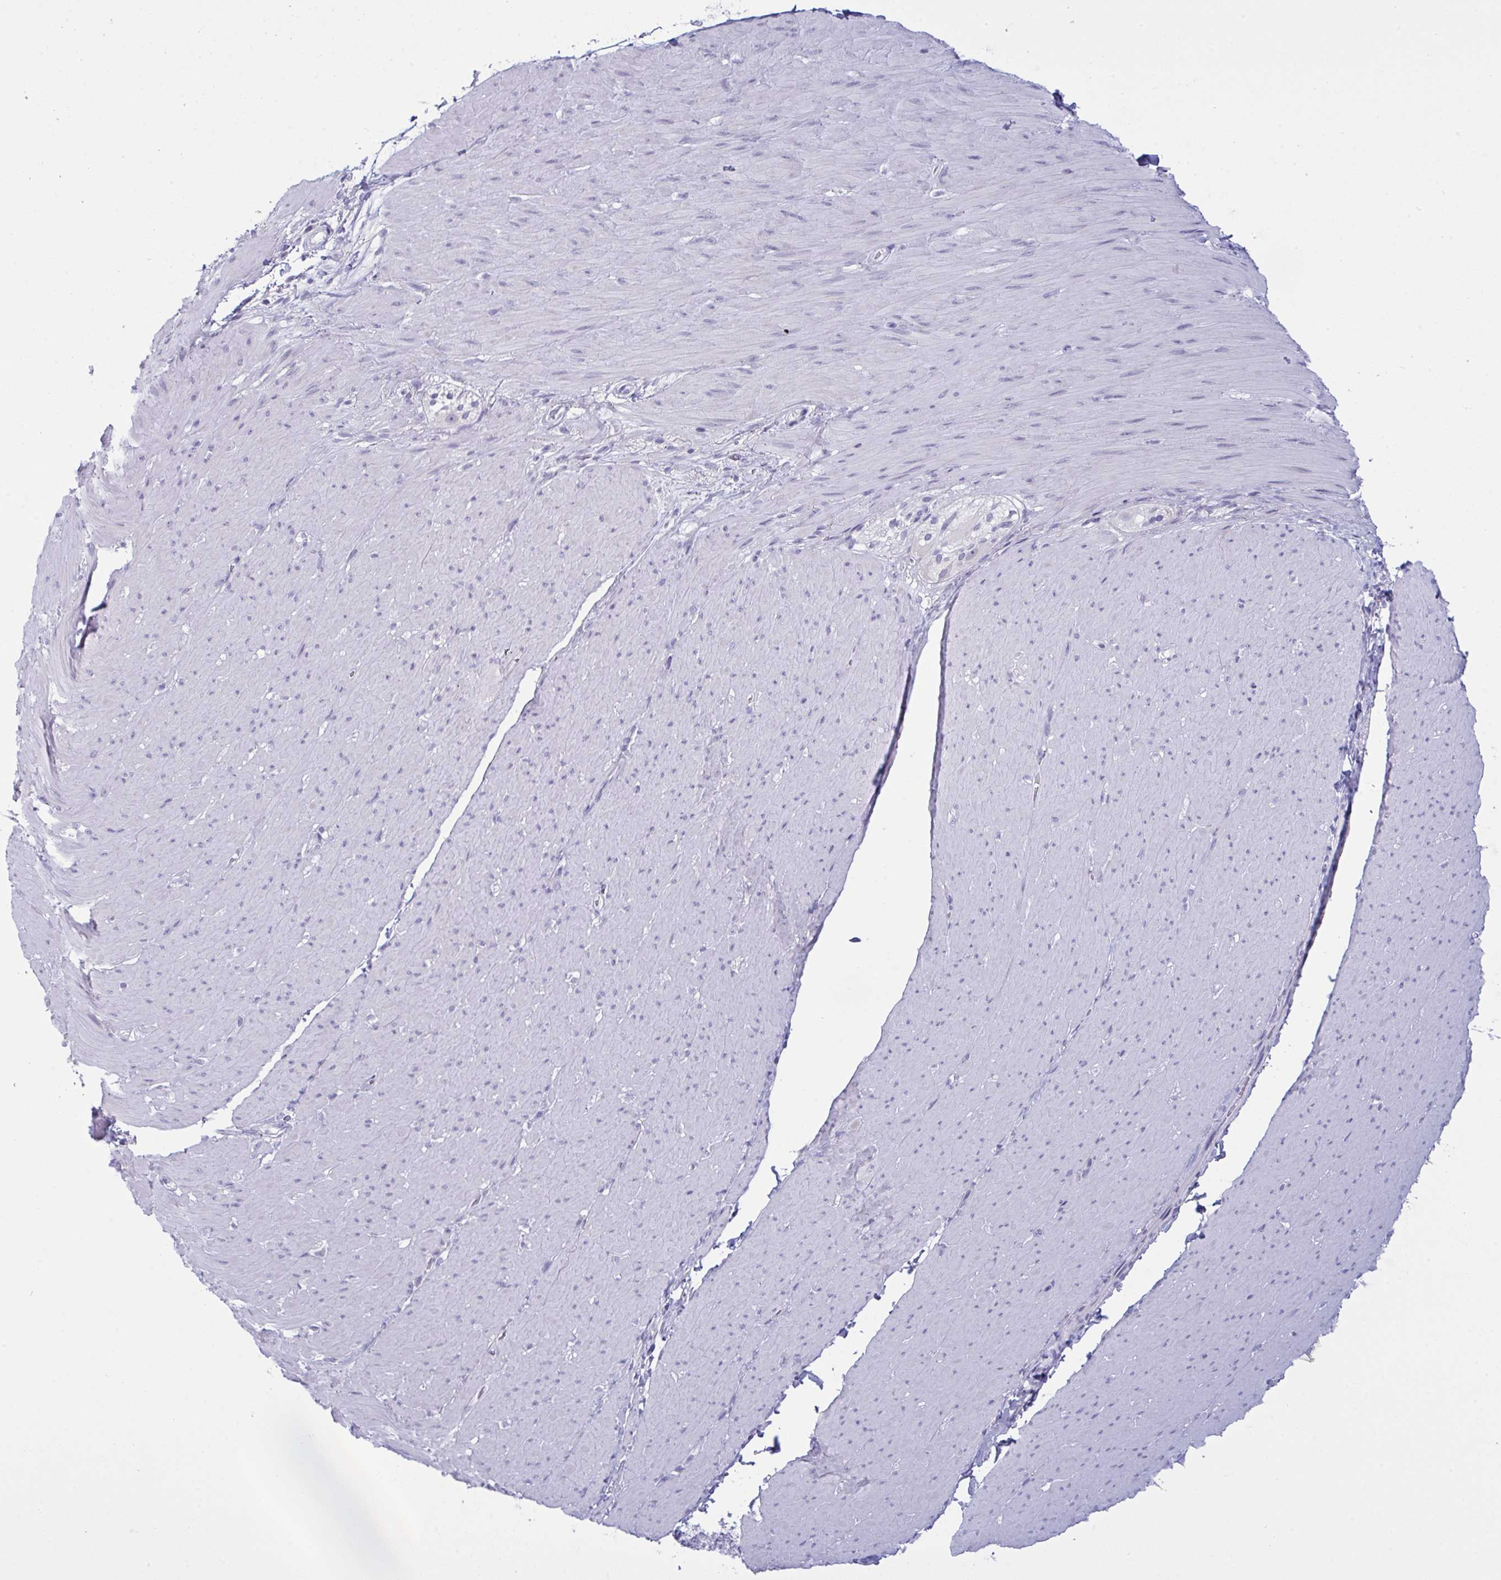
{"staining": {"intensity": "negative", "quantity": "none", "location": "none"}, "tissue": "smooth muscle", "cell_type": "Smooth muscle cells", "image_type": "normal", "snomed": [{"axis": "morphology", "description": "Normal tissue, NOS"}, {"axis": "topography", "description": "Smooth muscle"}, {"axis": "topography", "description": "Rectum"}], "caption": "Immunohistochemistry image of benign smooth muscle stained for a protein (brown), which demonstrates no expression in smooth muscle cells. The staining was performed using DAB to visualize the protein expression in brown, while the nuclei were stained in blue with hematoxylin (Magnification: 20x).", "gene": "TENT5D", "patient": {"sex": "male", "age": 53}}